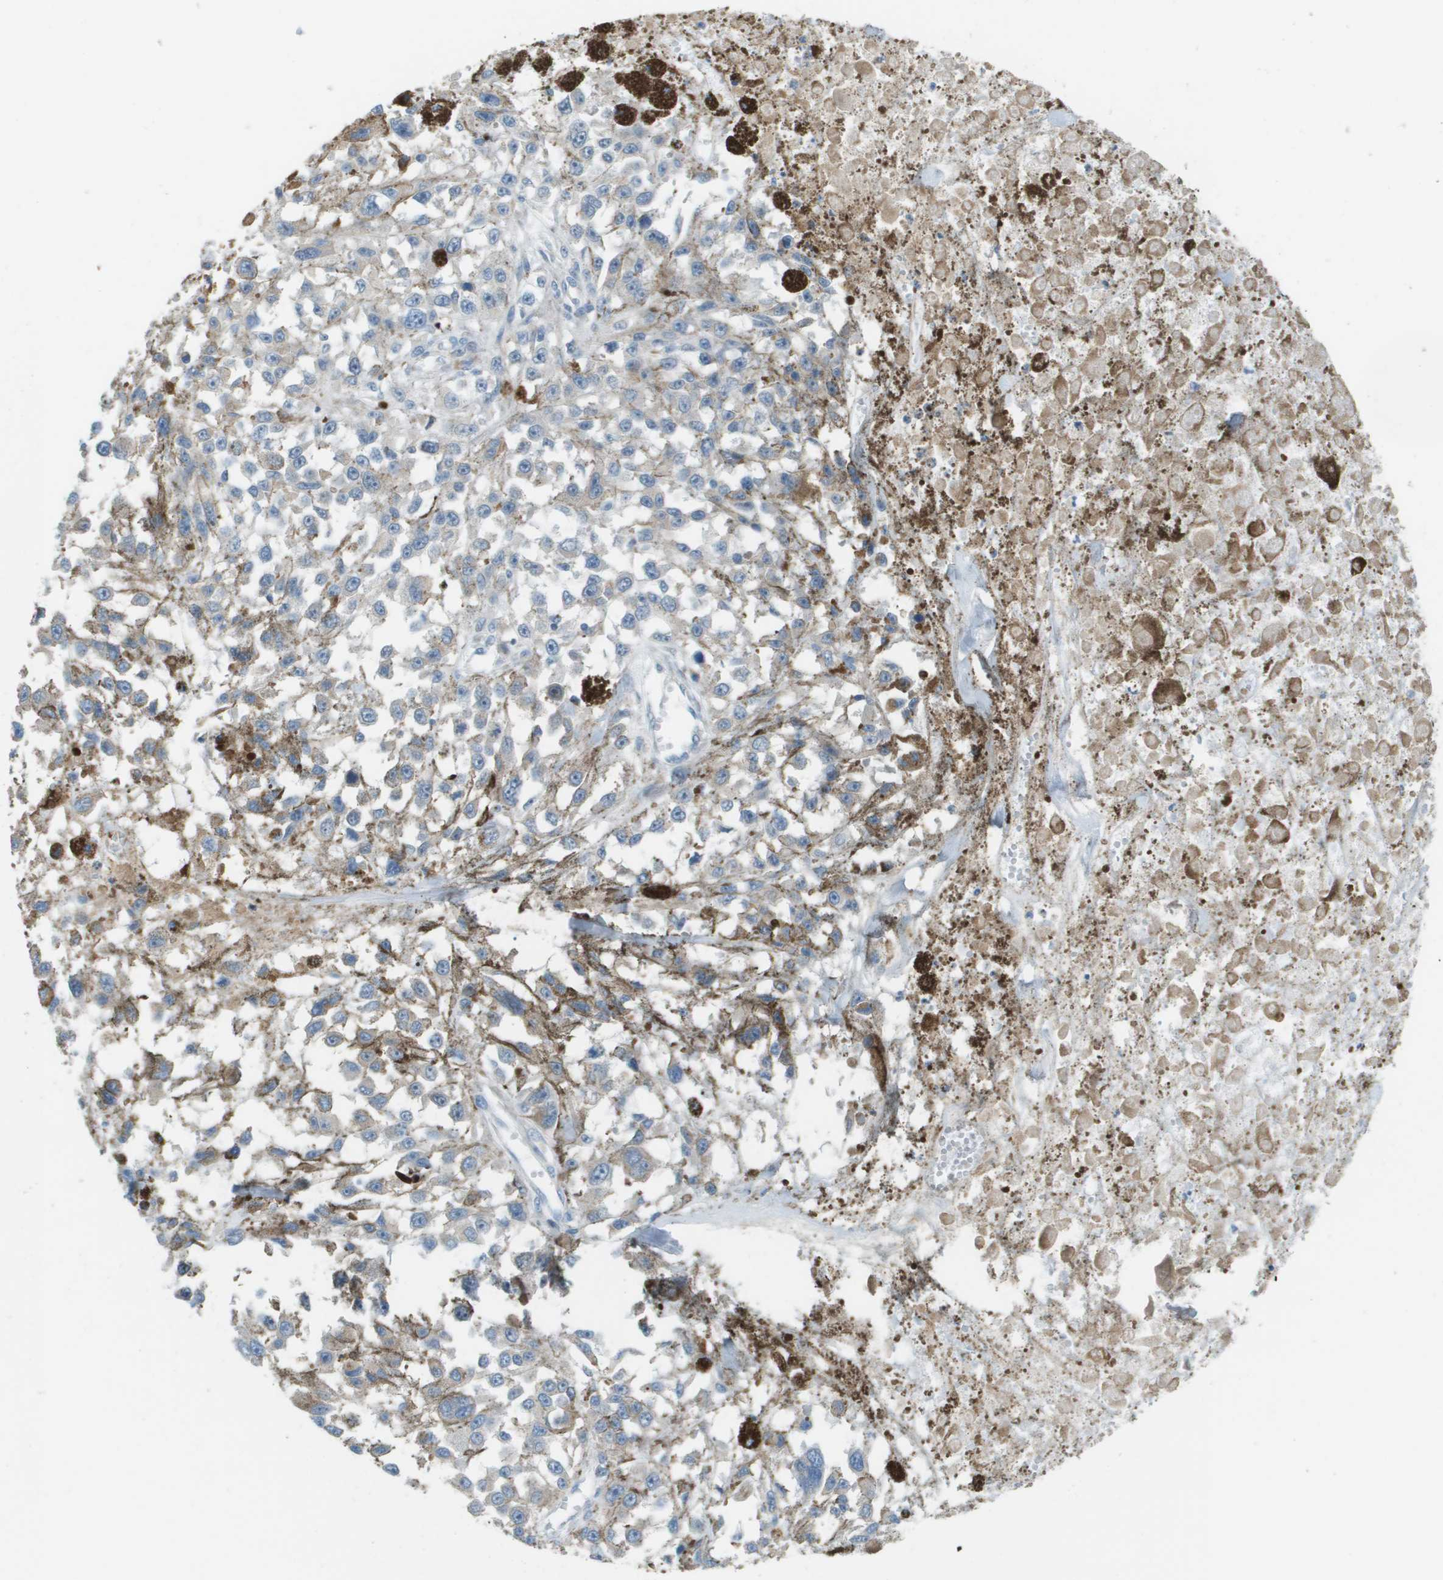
{"staining": {"intensity": "weak", "quantity": "<25%", "location": "cytoplasmic/membranous"}, "tissue": "melanoma", "cell_type": "Tumor cells", "image_type": "cancer", "snomed": [{"axis": "morphology", "description": "Malignant melanoma, Metastatic site"}, {"axis": "topography", "description": "Lymph node"}], "caption": "This micrograph is of malignant melanoma (metastatic site) stained with immunohistochemistry (IHC) to label a protein in brown with the nuclei are counter-stained blue. There is no positivity in tumor cells.", "gene": "GALNT6", "patient": {"sex": "male", "age": 59}}